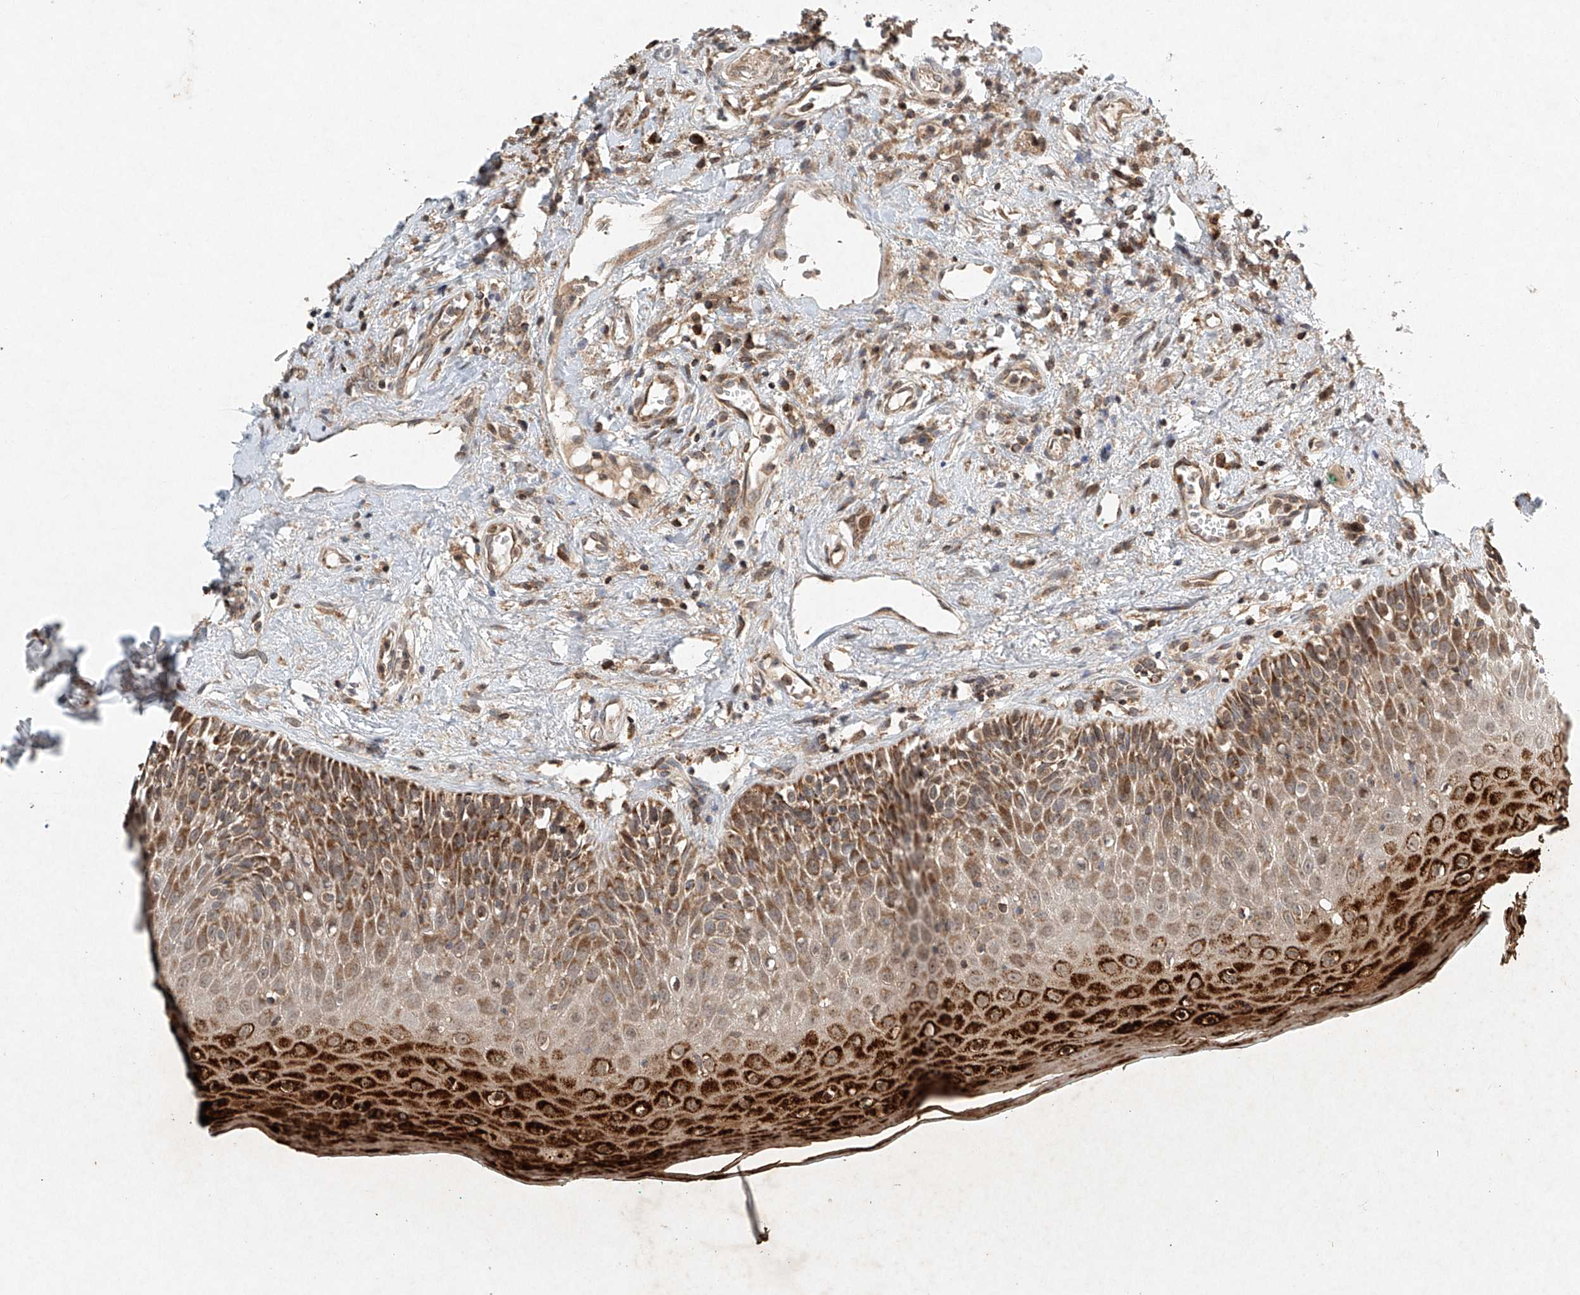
{"staining": {"intensity": "strong", "quantity": "25%-75%", "location": "cytoplasmic/membranous"}, "tissue": "oral mucosa", "cell_type": "Squamous epithelial cells", "image_type": "normal", "snomed": [{"axis": "morphology", "description": "Normal tissue, NOS"}, {"axis": "topography", "description": "Oral tissue"}], "caption": "A micrograph of oral mucosa stained for a protein demonstrates strong cytoplasmic/membranous brown staining in squamous epithelial cells. (DAB (3,3'-diaminobenzidine) IHC, brown staining for protein, blue staining for nuclei).", "gene": "DCAF11", "patient": {"sex": "female", "age": 70}}